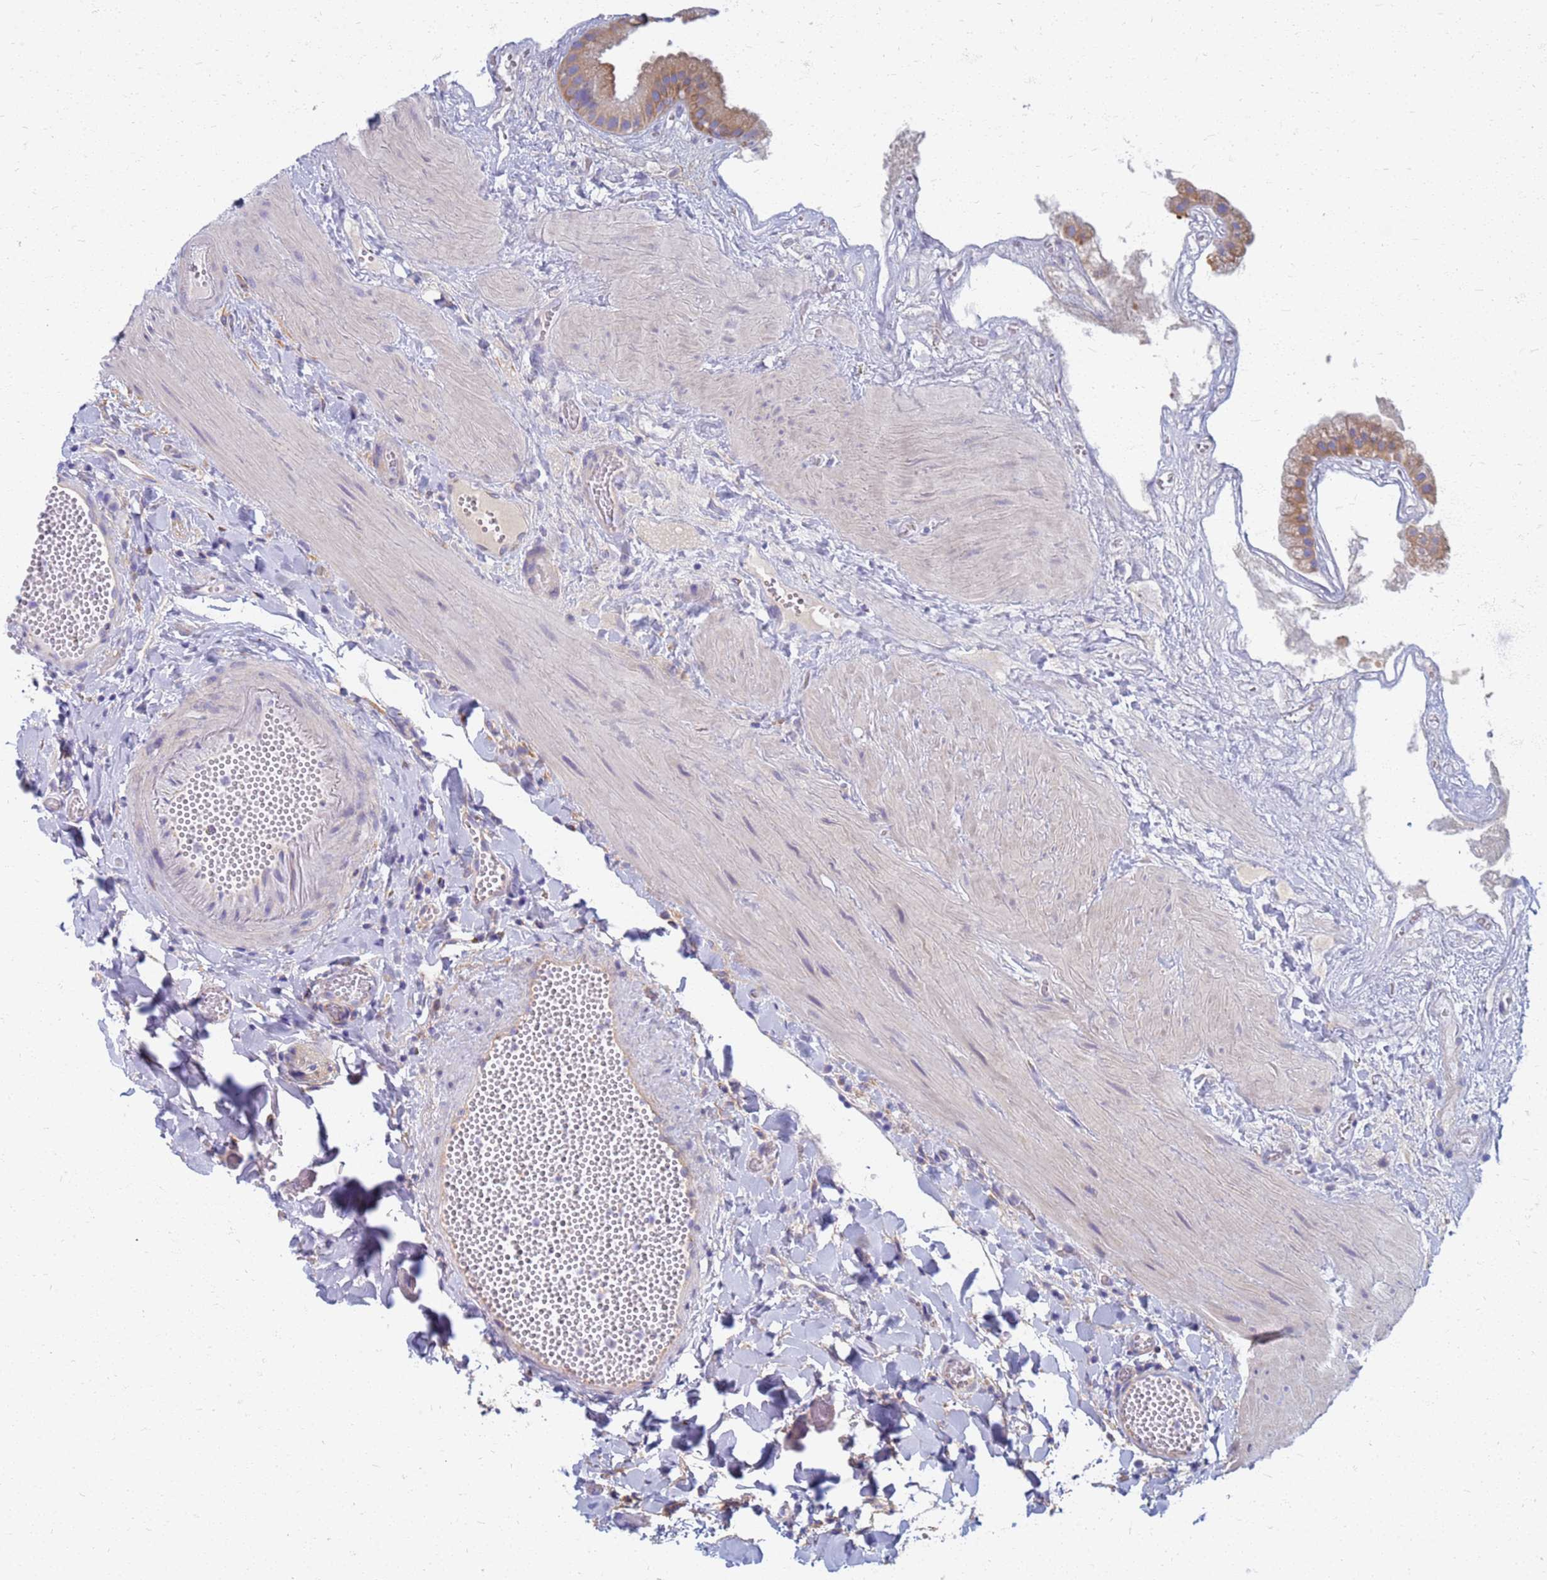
{"staining": {"intensity": "moderate", "quantity": "25%-75%", "location": "cytoplasmic/membranous"}, "tissue": "gallbladder", "cell_type": "Glandular cells", "image_type": "normal", "snomed": [{"axis": "morphology", "description": "Normal tissue, NOS"}, {"axis": "topography", "description": "Gallbladder"}], "caption": "Normal gallbladder shows moderate cytoplasmic/membranous staining in approximately 25%-75% of glandular cells.", "gene": "EEA1", "patient": {"sex": "male", "age": 55}}